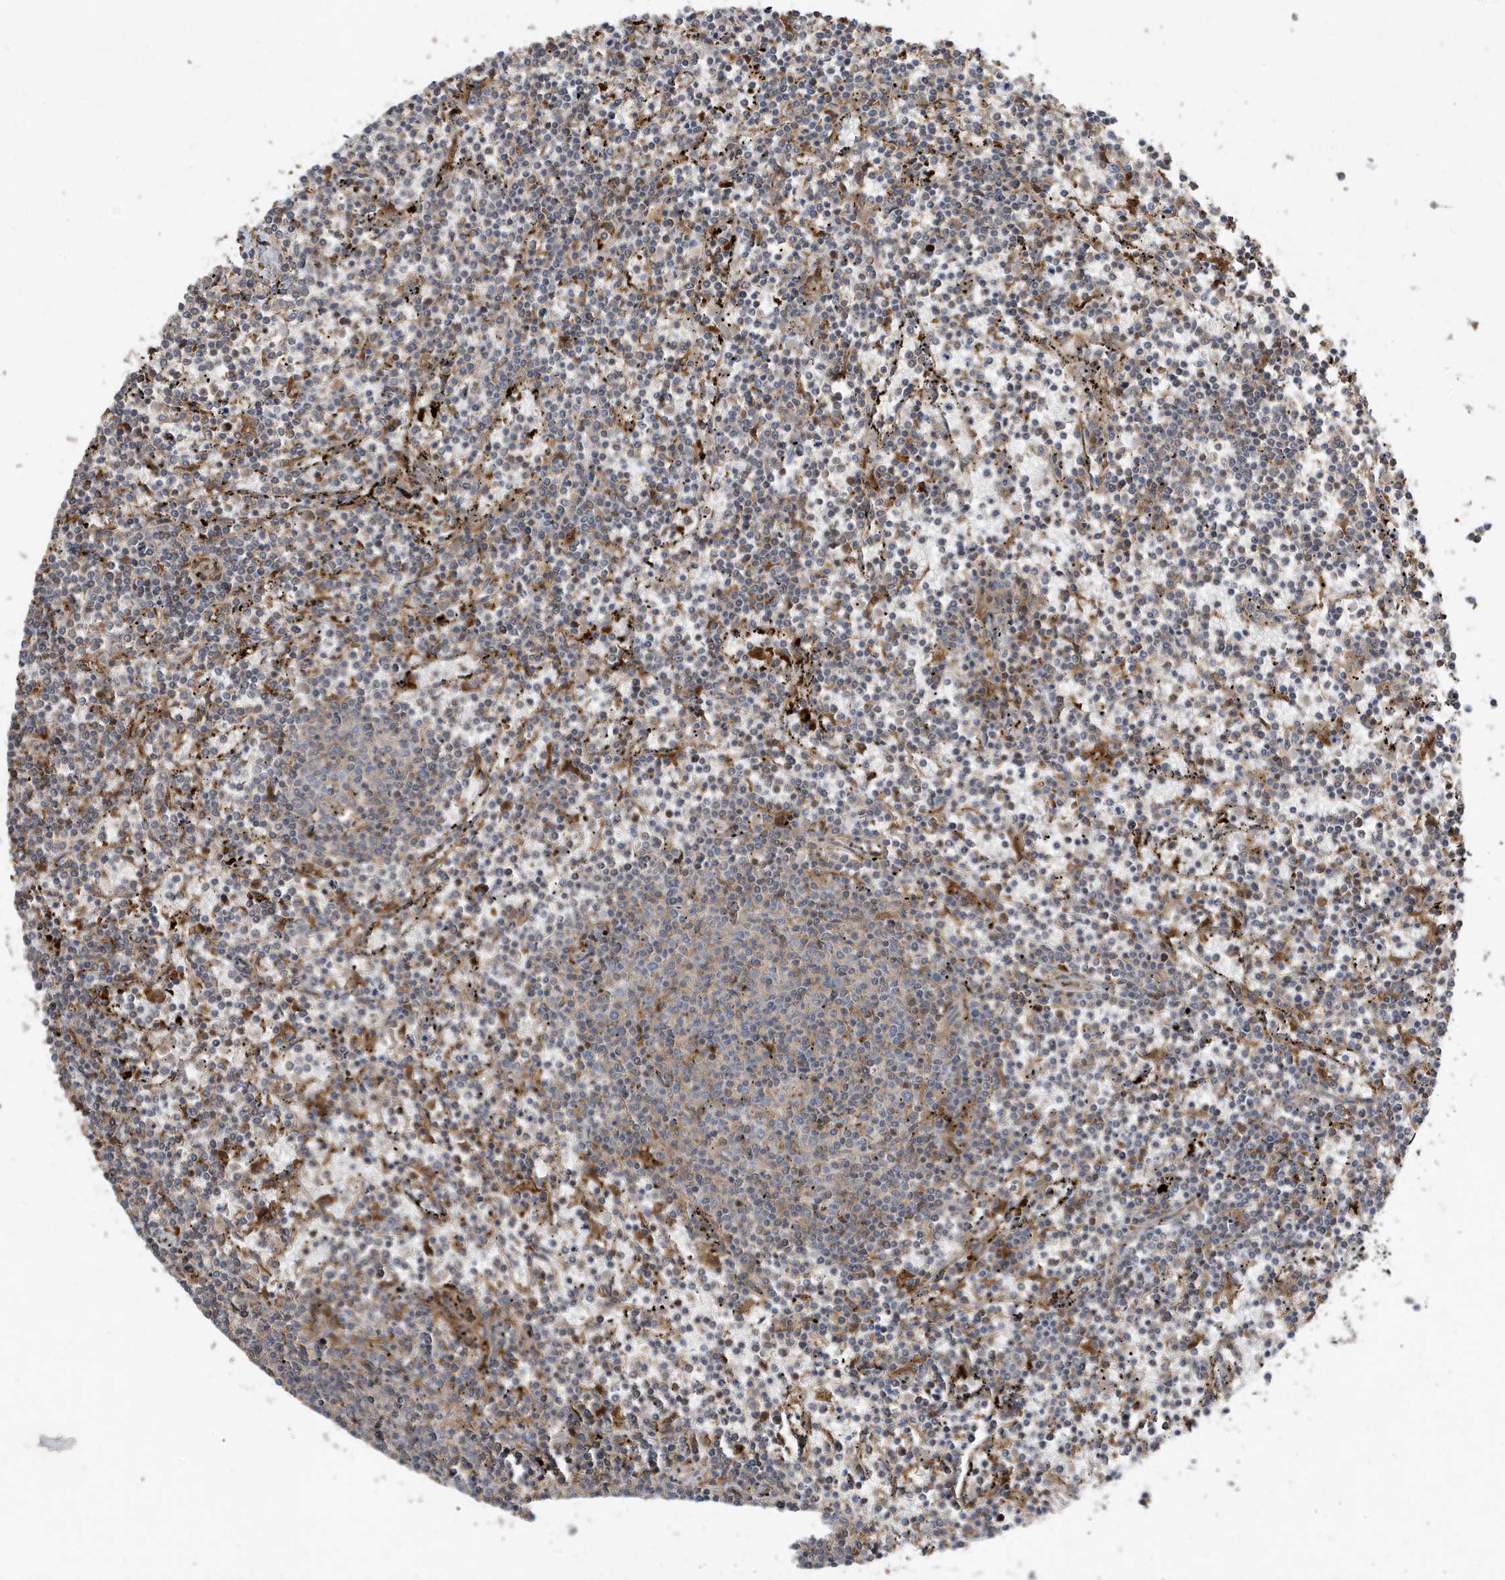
{"staining": {"intensity": "negative", "quantity": "none", "location": "none"}, "tissue": "lymphoma", "cell_type": "Tumor cells", "image_type": "cancer", "snomed": [{"axis": "morphology", "description": "Malignant lymphoma, non-Hodgkin's type, Low grade"}, {"axis": "topography", "description": "Spleen"}], "caption": "Tumor cells are negative for brown protein staining in low-grade malignant lymphoma, non-Hodgkin's type.", "gene": "ABTB1", "patient": {"sex": "female", "age": 50}}